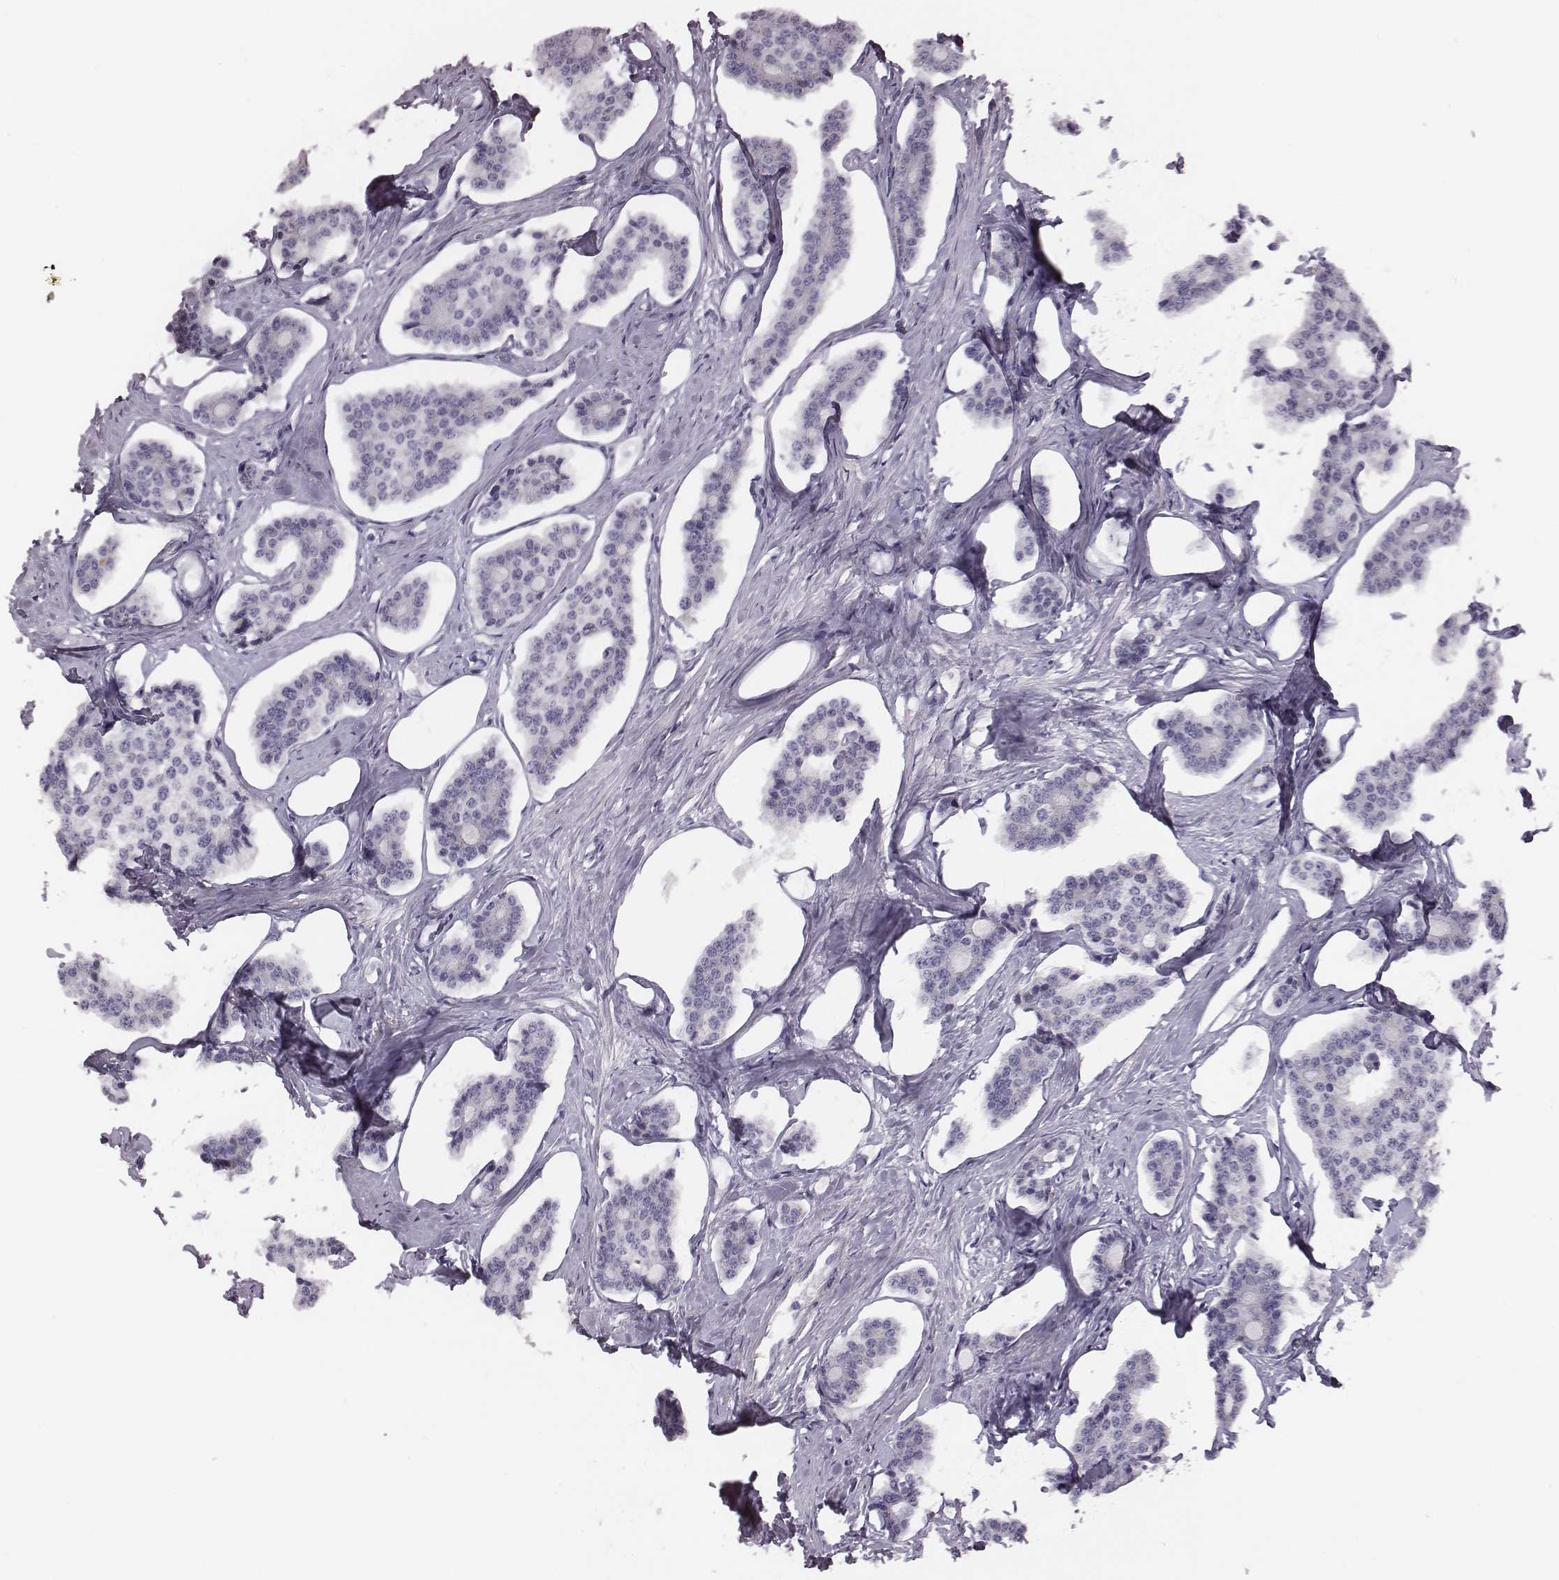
{"staining": {"intensity": "negative", "quantity": "none", "location": "none"}, "tissue": "carcinoid", "cell_type": "Tumor cells", "image_type": "cancer", "snomed": [{"axis": "morphology", "description": "Carcinoid, malignant, NOS"}, {"axis": "topography", "description": "Small intestine"}], "caption": "Carcinoid stained for a protein using immunohistochemistry (IHC) shows no staining tumor cells.", "gene": "GUCA1A", "patient": {"sex": "female", "age": 65}}